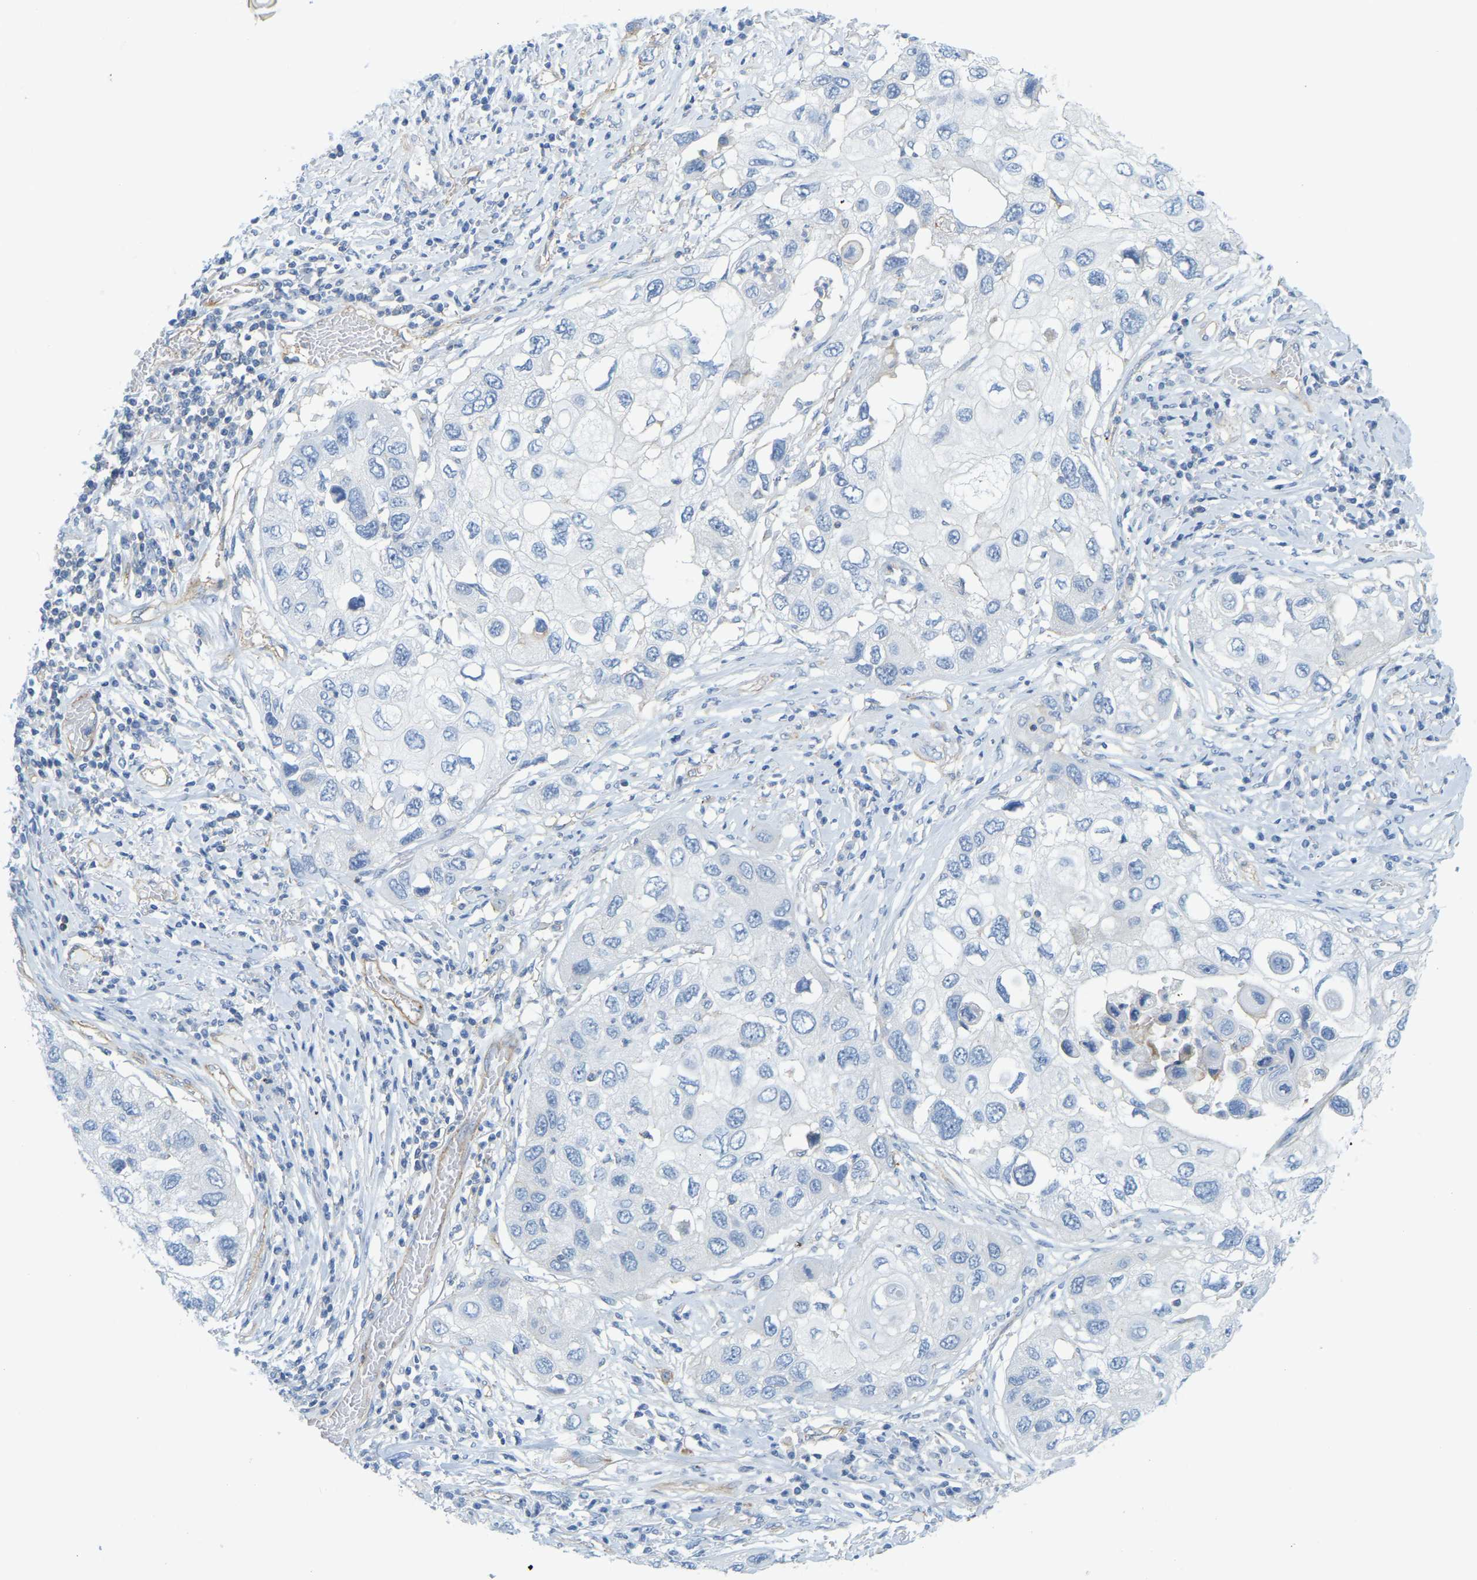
{"staining": {"intensity": "negative", "quantity": "none", "location": "none"}, "tissue": "lung cancer", "cell_type": "Tumor cells", "image_type": "cancer", "snomed": [{"axis": "morphology", "description": "Squamous cell carcinoma, NOS"}, {"axis": "topography", "description": "Lung"}], "caption": "A micrograph of lung cancer stained for a protein reveals no brown staining in tumor cells.", "gene": "MYL3", "patient": {"sex": "male", "age": 71}}